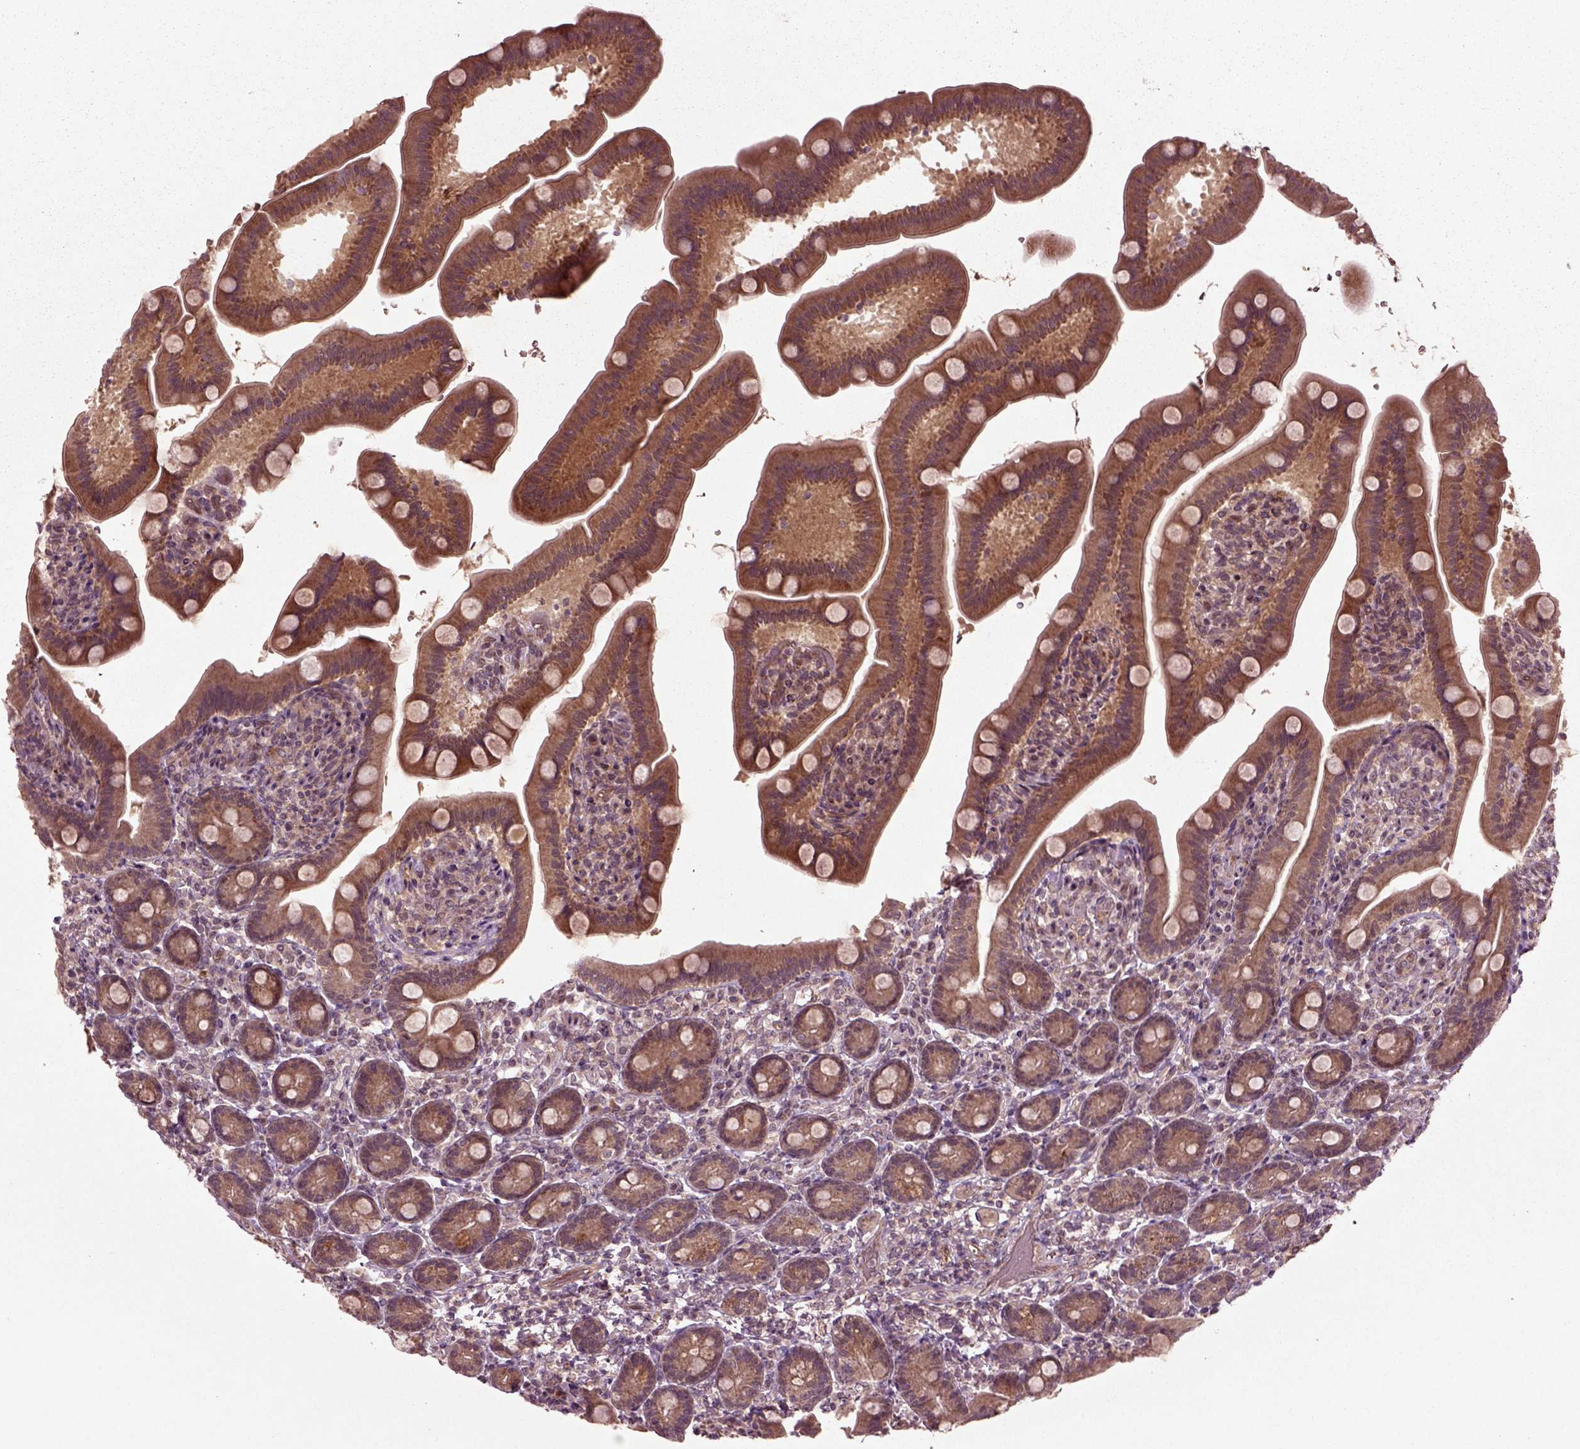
{"staining": {"intensity": "strong", "quantity": ">75%", "location": "cytoplasmic/membranous"}, "tissue": "small intestine", "cell_type": "Glandular cells", "image_type": "normal", "snomed": [{"axis": "morphology", "description": "Normal tissue, NOS"}, {"axis": "topography", "description": "Small intestine"}], "caption": "An image of small intestine stained for a protein exhibits strong cytoplasmic/membranous brown staining in glandular cells.", "gene": "PLCD3", "patient": {"sex": "male", "age": 66}}